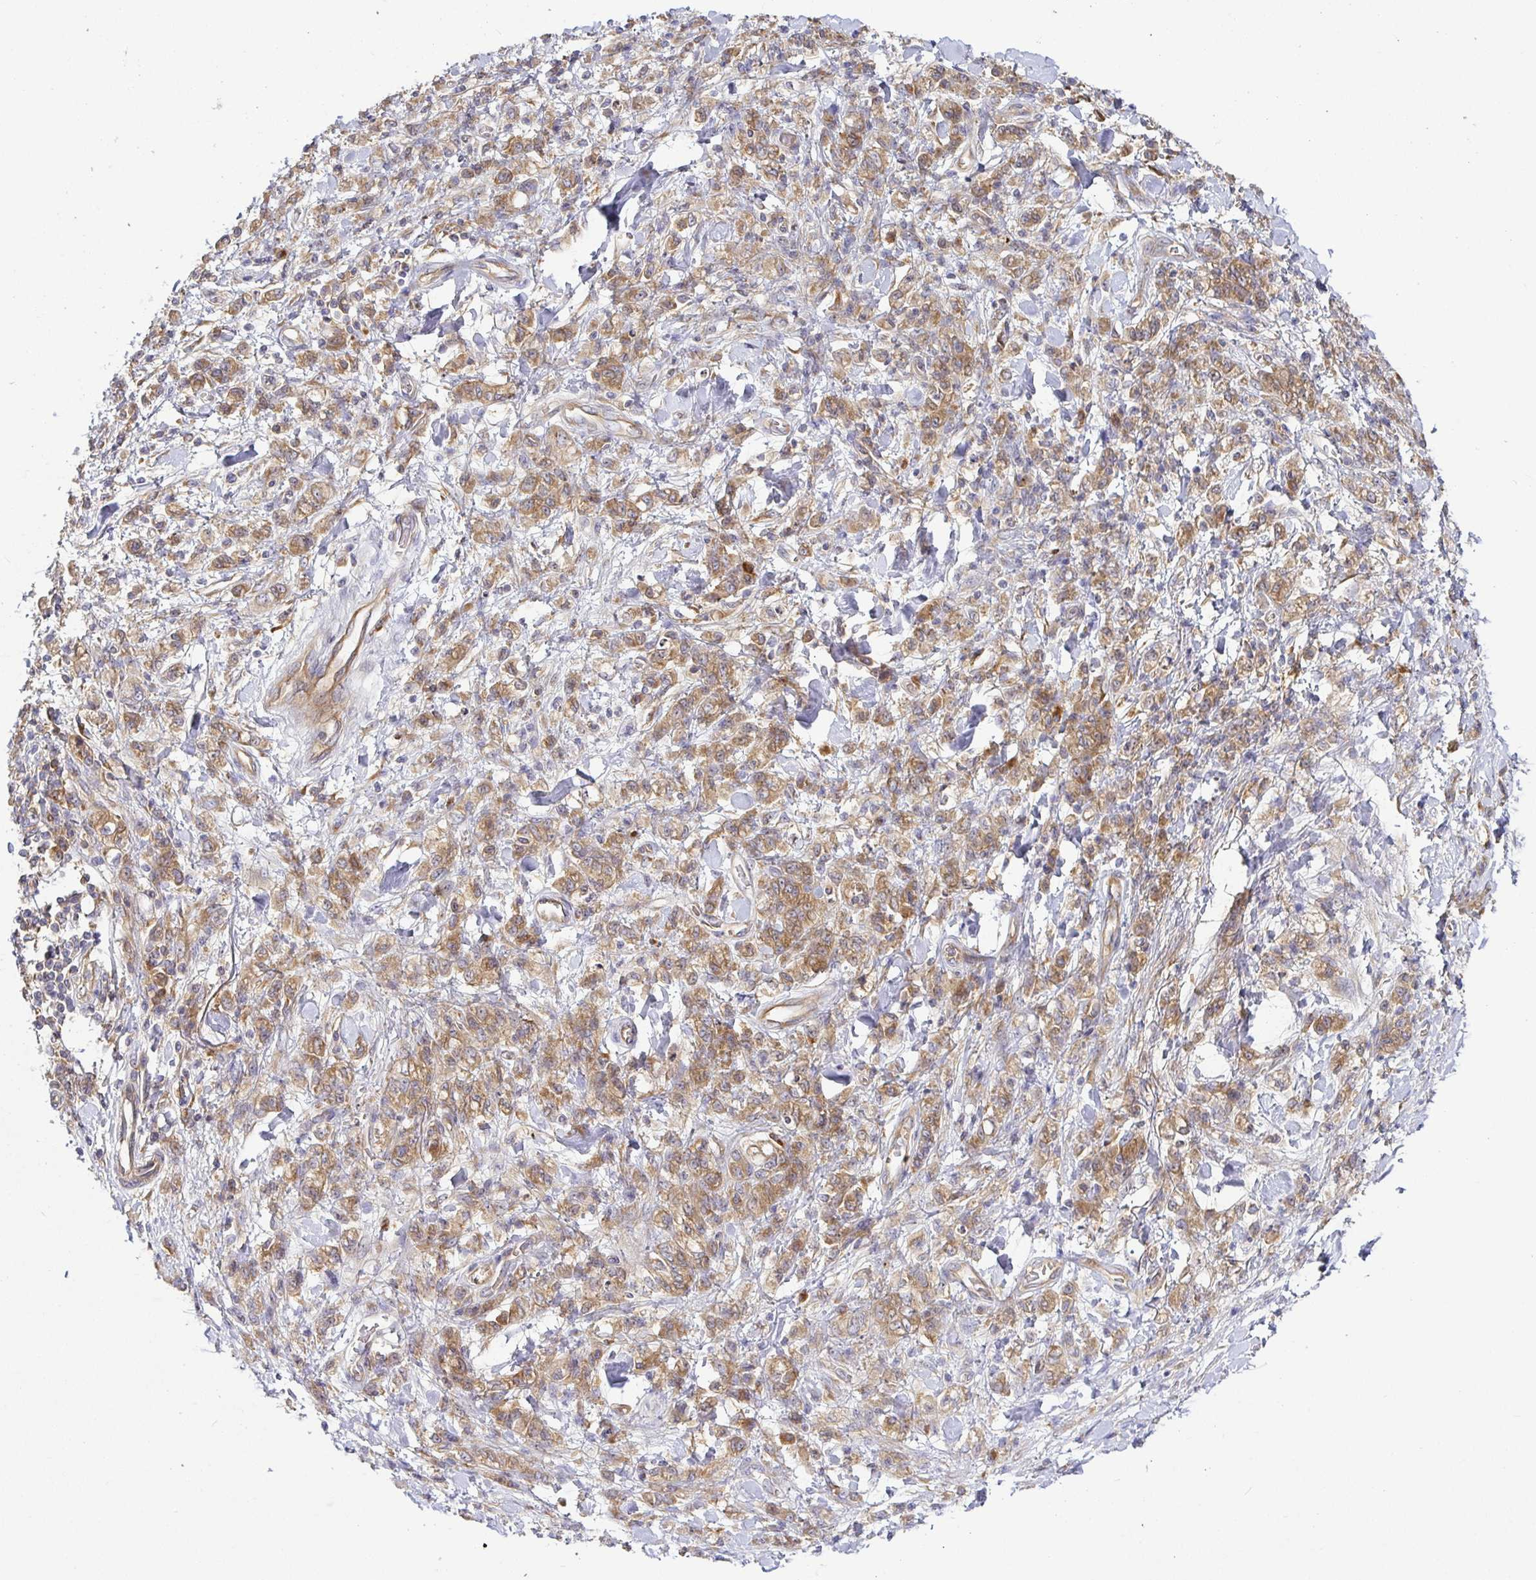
{"staining": {"intensity": "moderate", "quantity": ">75%", "location": "cytoplasmic/membranous"}, "tissue": "stomach cancer", "cell_type": "Tumor cells", "image_type": "cancer", "snomed": [{"axis": "morphology", "description": "Adenocarcinoma, NOS"}, {"axis": "topography", "description": "Stomach"}], "caption": "Stomach cancer stained with a protein marker shows moderate staining in tumor cells.", "gene": "SNX8", "patient": {"sex": "male", "age": 77}}